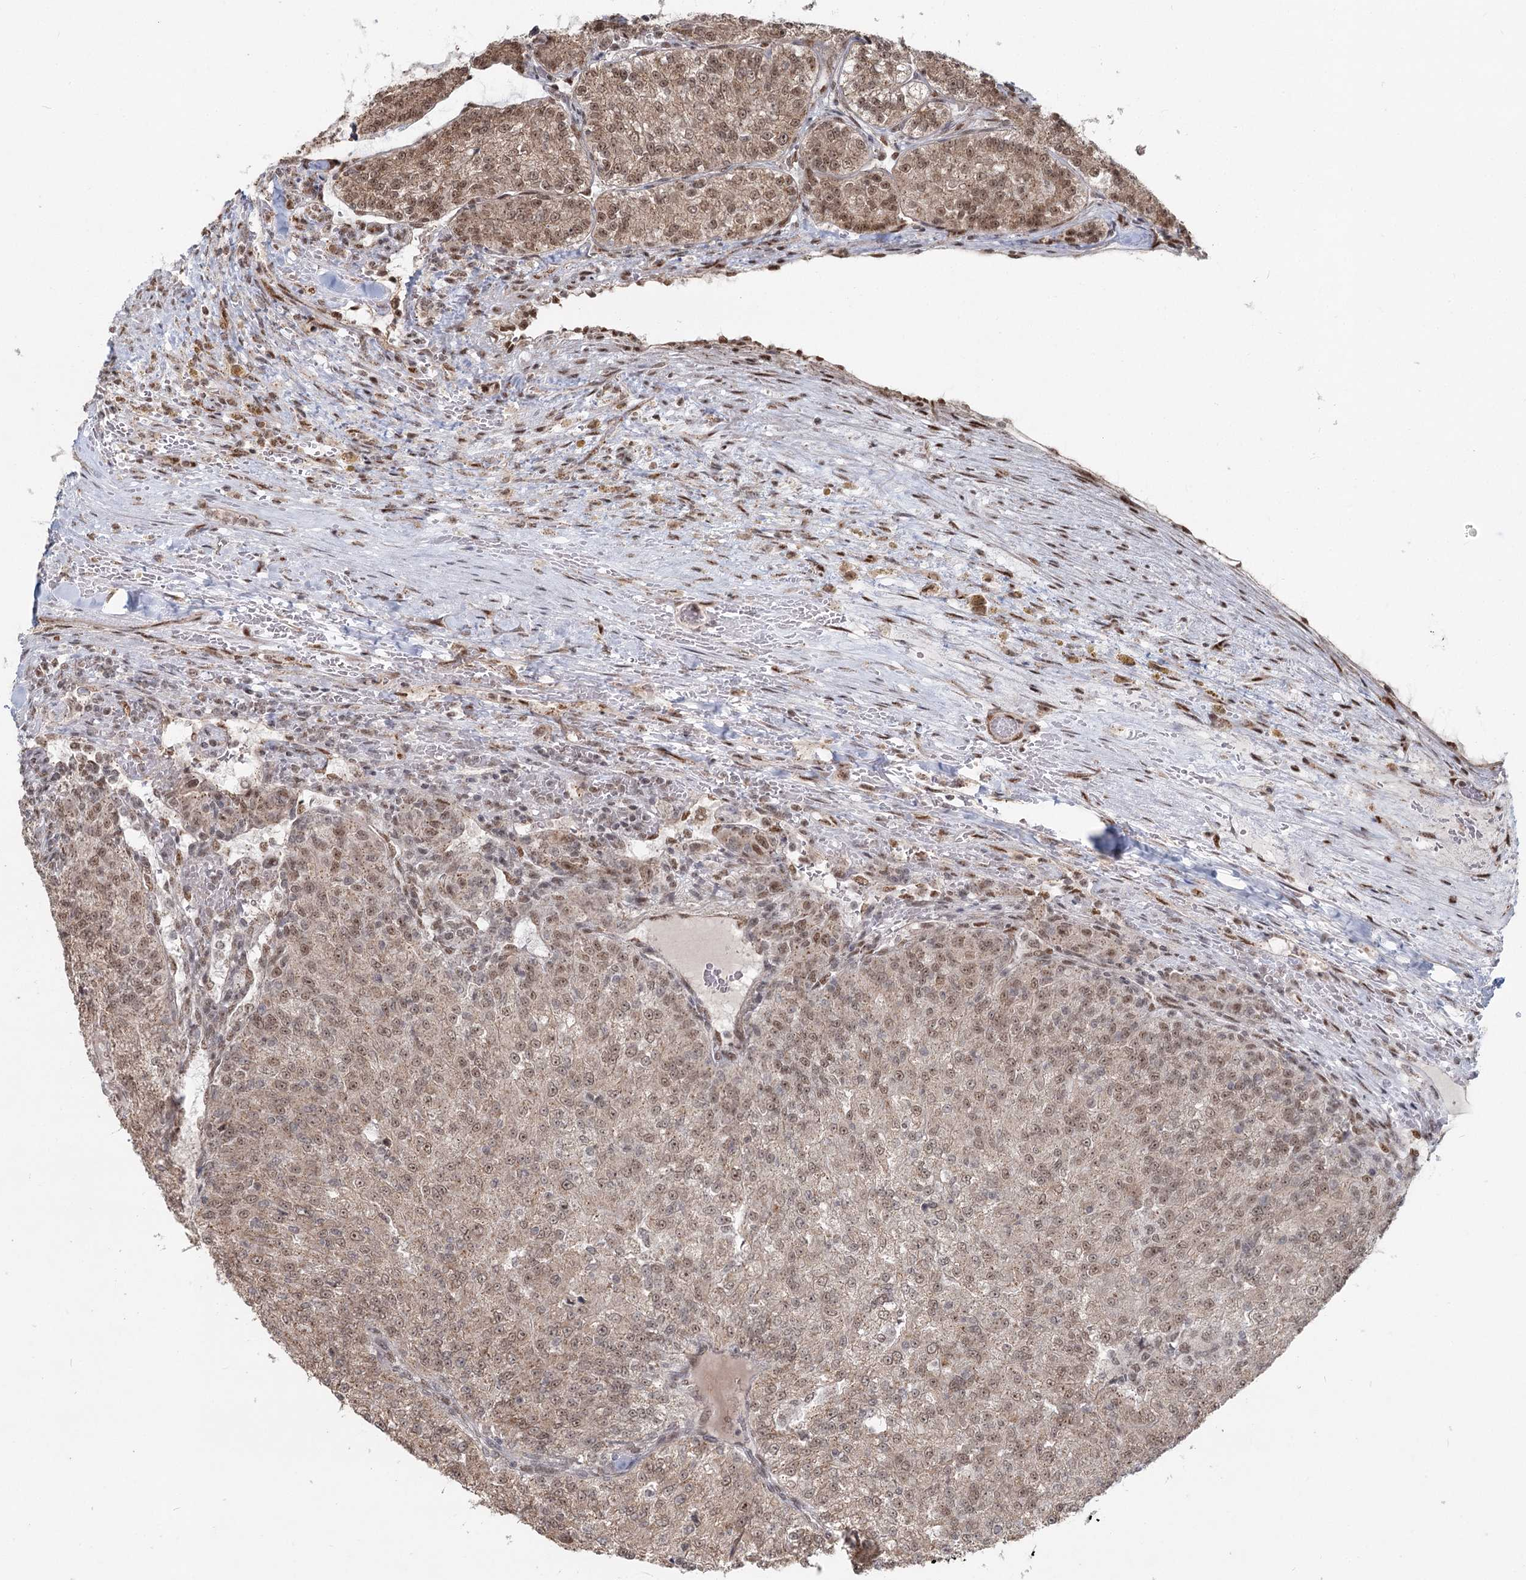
{"staining": {"intensity": "moderate", "quantity": ">75%", "location": "cytoplasmic/membranous,nuclear"}, "tissue": "renal cancer", "cell_type": "Tumor cells", "image_type": "cancer", "snomed": [{"axis": "morphology", "description": "Adenocarcinoma, NOS"}, {"axis": "topography", "description": "Kidney"}], "caption": "An image showing moderate cytoplasmic/membranous and nuclear staining in approximately >75% of tumor cells in adenocarcinoma (renal), as visualized by brown immunohistochemical staining.", "gene": "GPALPP1", "patient": {"sex": "female", "age": 63}}